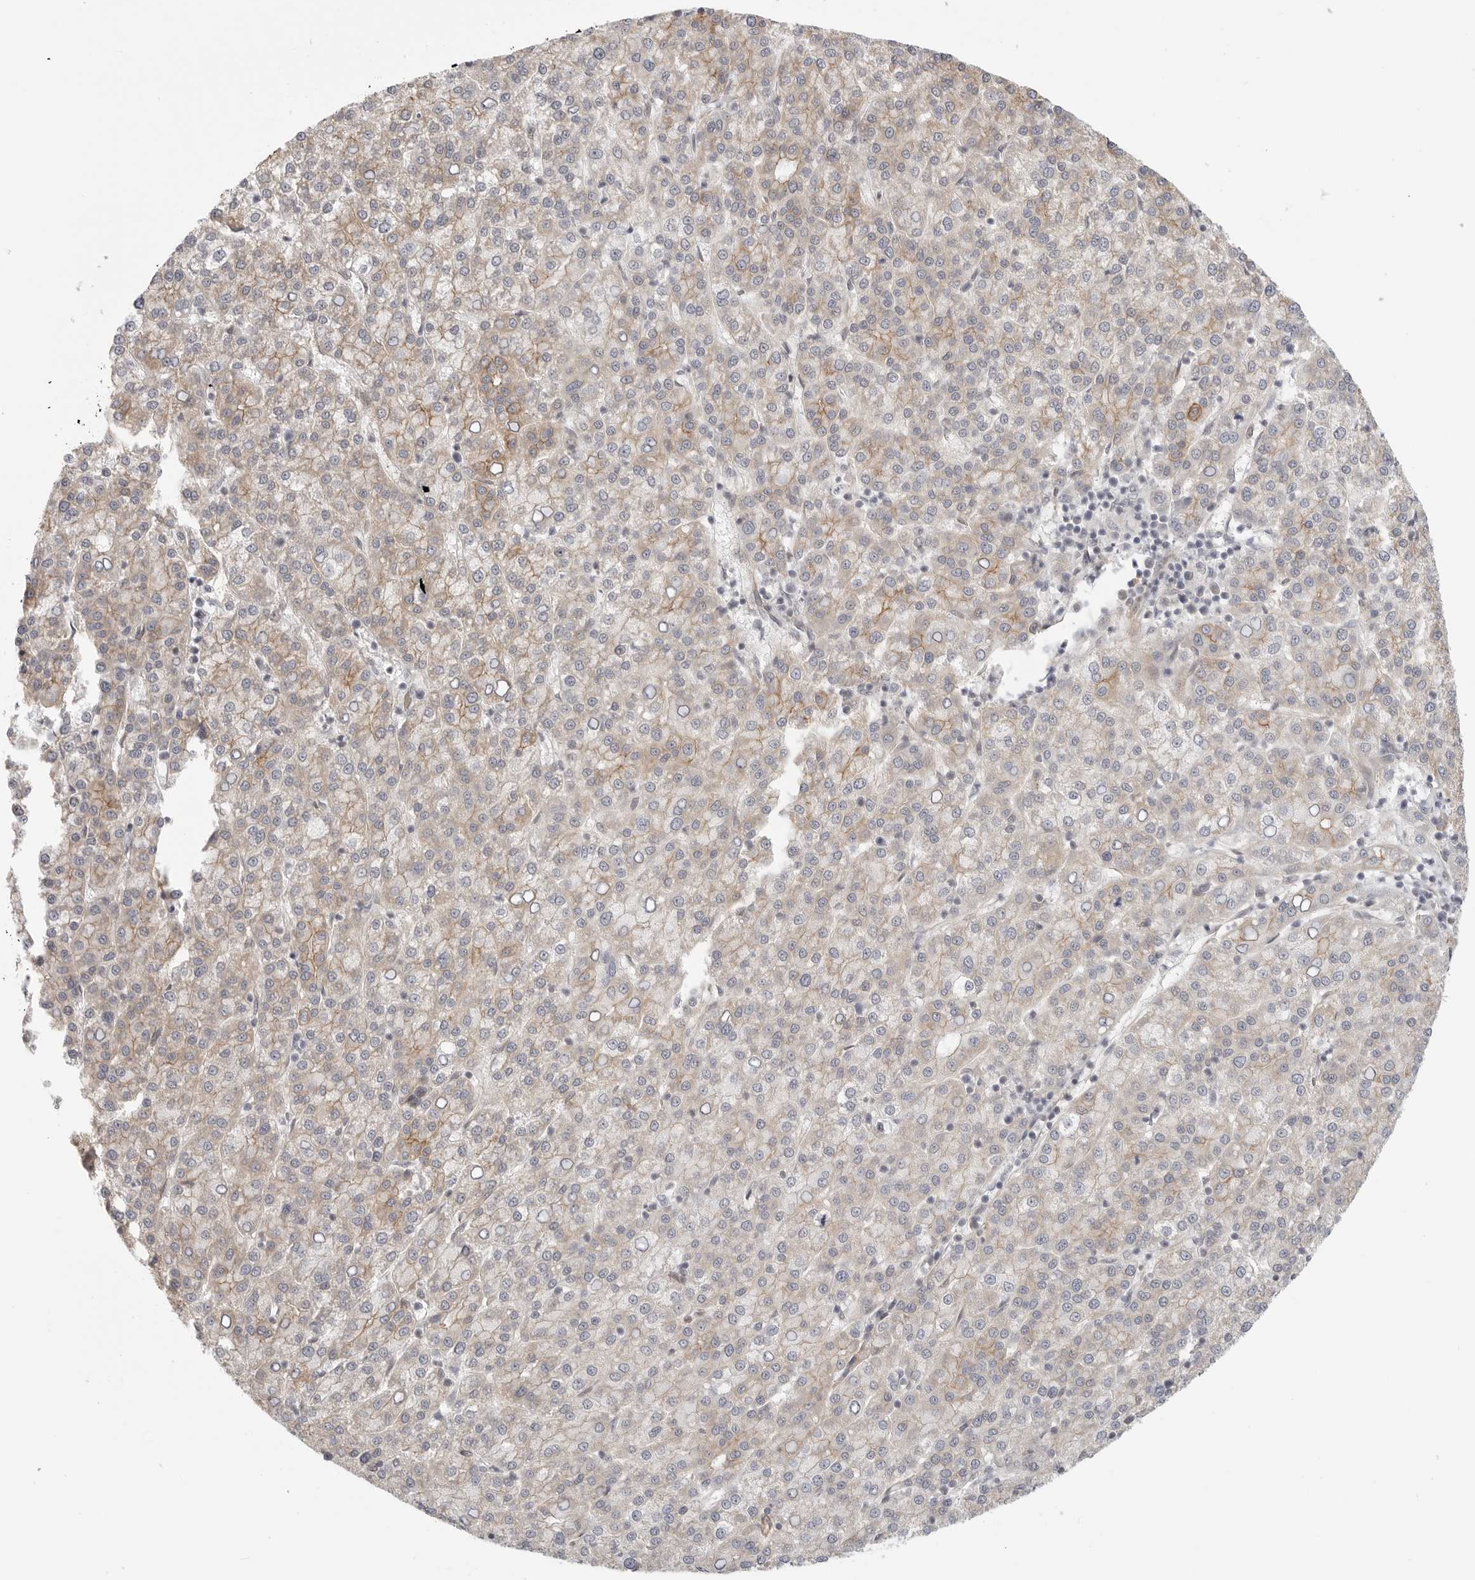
{"staining": {"intensity": "negative", "quantity": "none", "location": "none"}, "tissue": "liver cancer", "cell_type": "Tumor cells", "image_type": "cancer", "snomed": [{"axis": "morphology", "description": "Carcinoma, Hepatocellular, NOS"}, {"axis": "topography", "description": "Liver"}], "caption": "A high-resolution micrograph shows IHC staining of liver cancer, which shows no significant staining in tumor cells.", "gene": "ATOH7", "patient": {"sex": "female", "age": 58}}